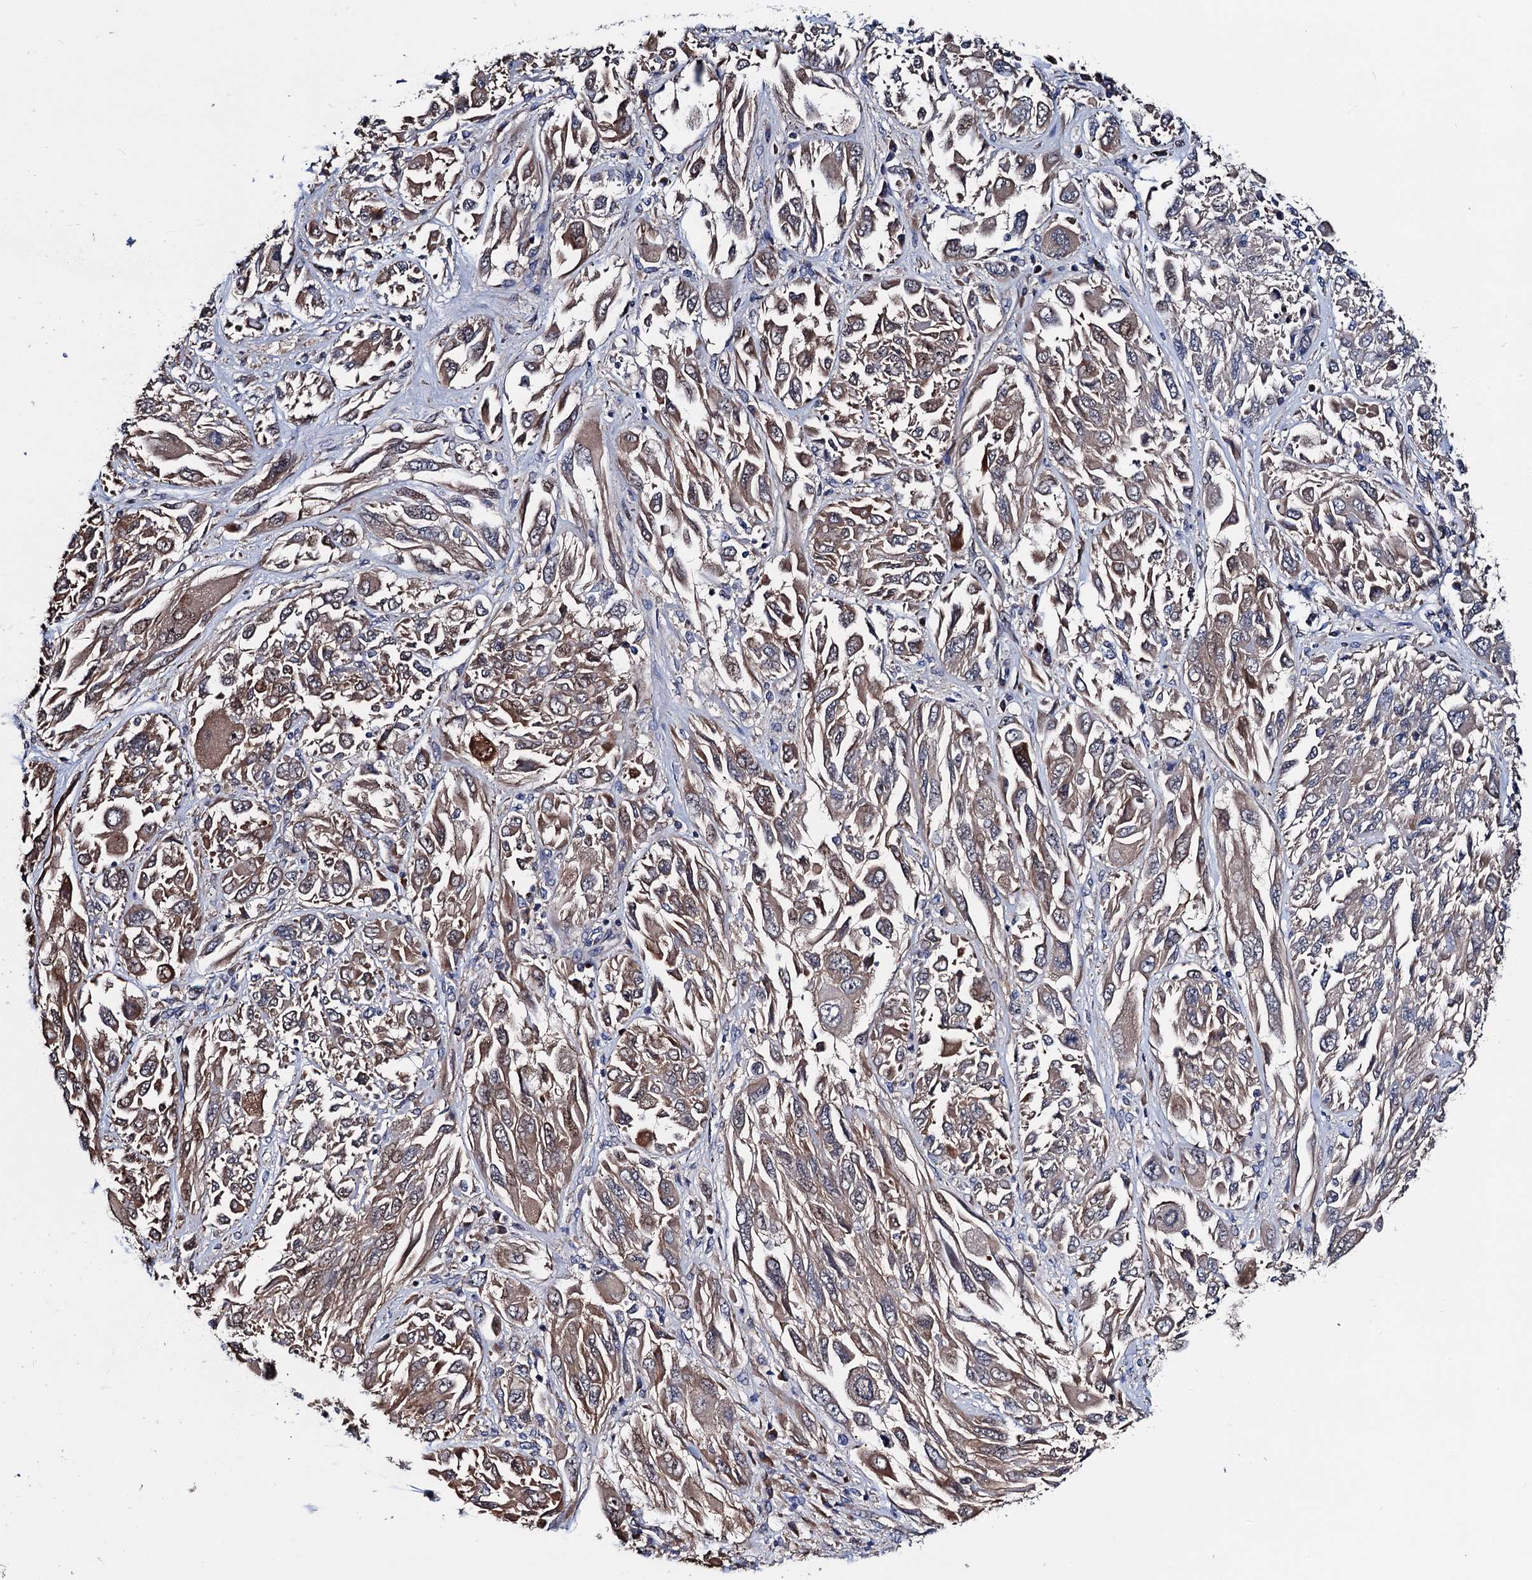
{"staining": {"intensity": "weak", "quantity": "25%-75%", "location": "cytoplasmic/membranous"}, "tissue": "melanoma", "cell_type": "Tumor cells", "image_type": "cancer", "snomed": [{"axis": "morphology", "description": "Malignant melanoma, NOS"}, {"axis": "topography", "description": "Skin"}], "caption": "A high-resolution micrograph shows immunohistochemistry (IHC) staining of melanoma, which shows weak cytoplasmic/membranous staining in about 25%-75% of tumor cells. (Stains: DAB (3,3'-diaminobenzidine) in brown, nuclei in blue, Microscopy: brightfield microscopy at high magnification).", "gene": "TRMT112", "patient": {"sex": "female", "age": 91}}